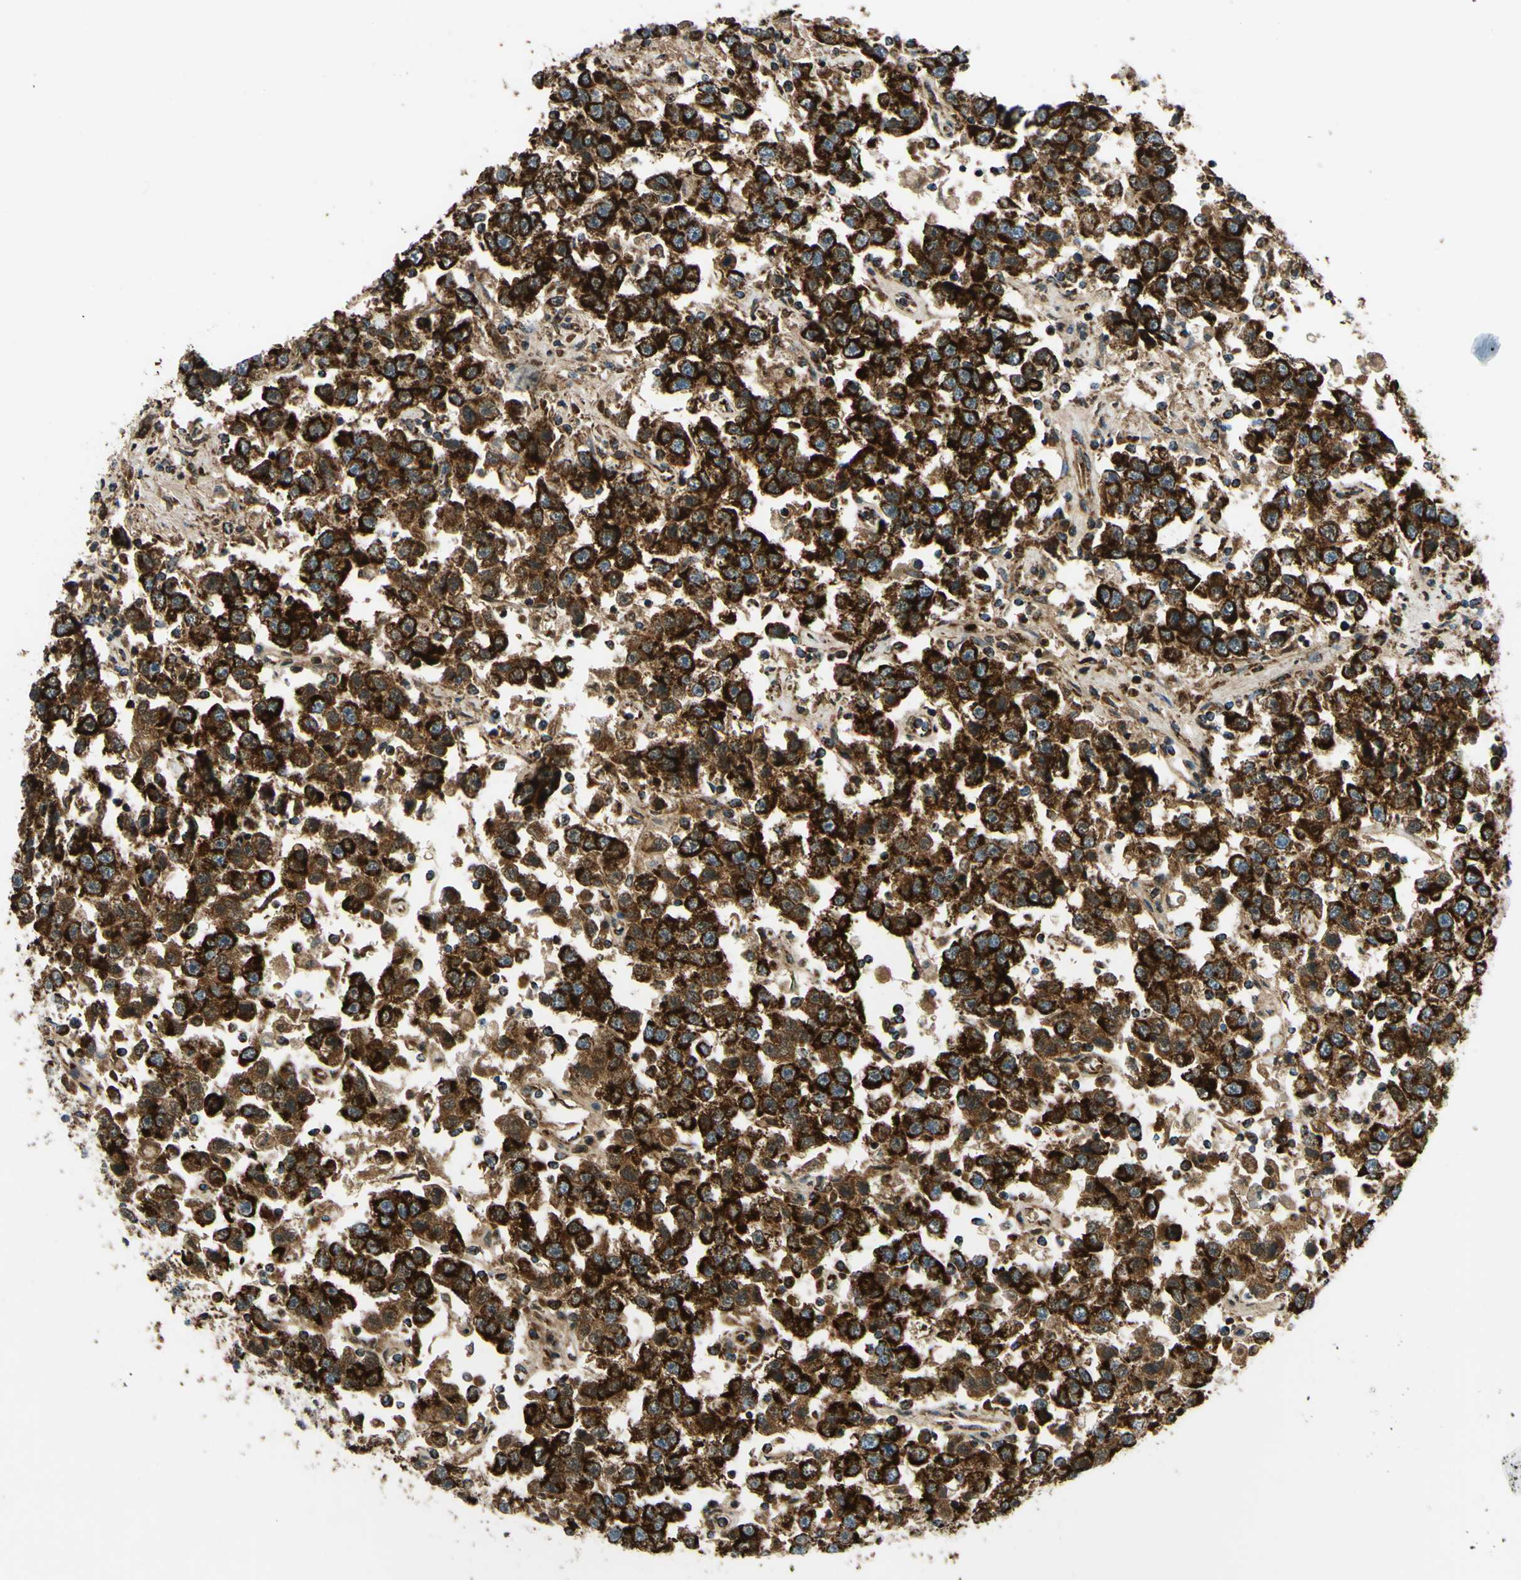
{"staining": {"intensity": "strong", "quantity": ">75%", "location": "cytoplasmic/membranous"}, "tissue": "testis cancer", "cell_type": "Tumor cells", "image_type": "cancer", "snomed": [{"axis": "morphology", "description": "Seminoma, NOS"}, {"axis": "topography", "description": "Testis"}], "caption": "Human seminoma (testis) stained with a protein marker demonstrates strong staining in tumor cells.", "gene": "MAVS", "patient": {"sex": "male", "age": 41}}